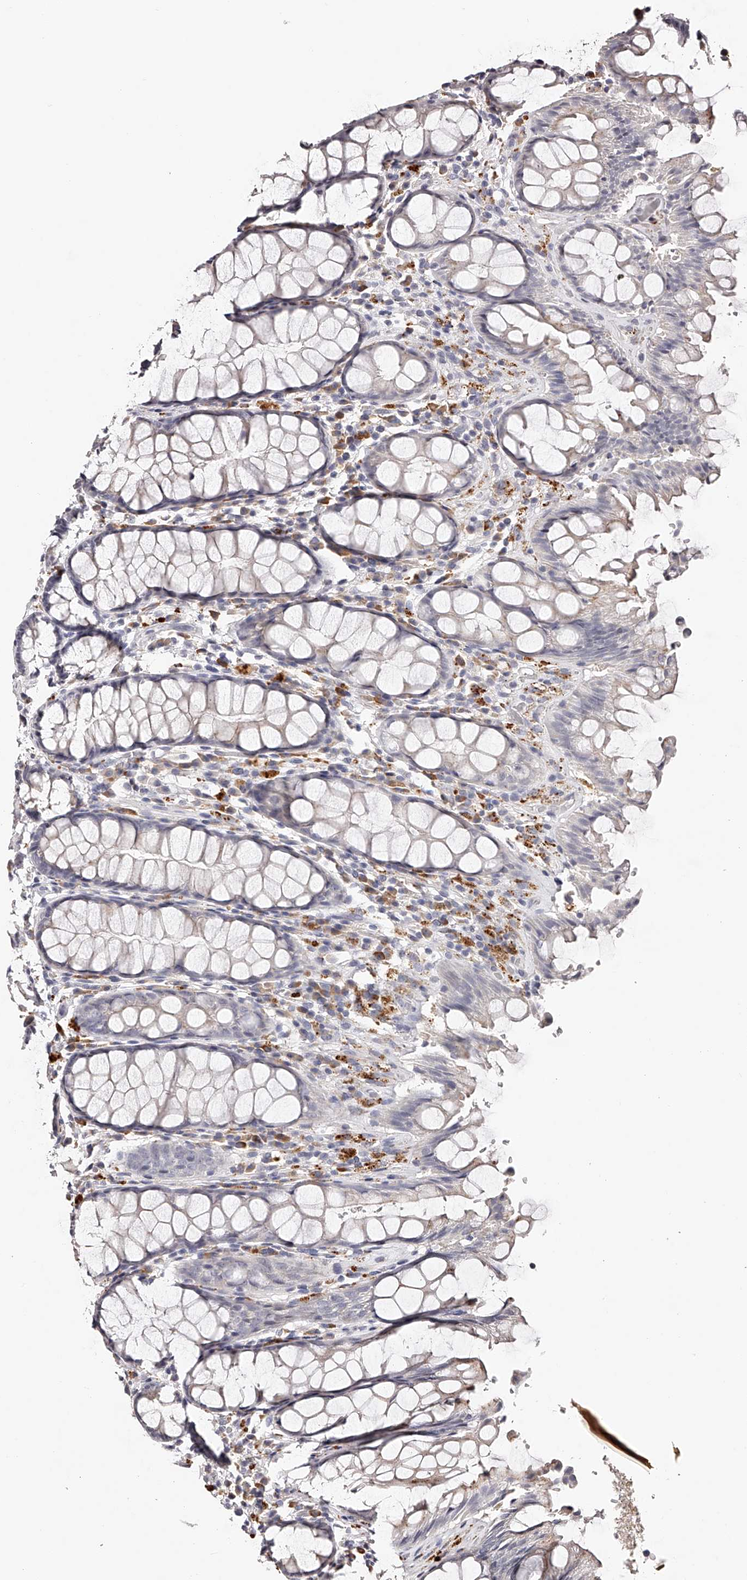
{"staining": {"intensity": "negative", "quantity": "none", "location": "none"}, "tissue": "rectum", "cell_type": "Glandular cells", "image_type": "normal", "snomed": [{"axis": "morphology", "description": "Normal tissue, NOS"}, {"axis": "topography", "description": "Rectum"}], "caption": "DAB immunohistochemical staining of normal rectum shows no significant staining in glandular cells. (DAB immunohistochemistry visualized using brightfield microscopy, high magnification).", "gene": "SLC35D3", "patient": {"sex": "male", "age": 64}}